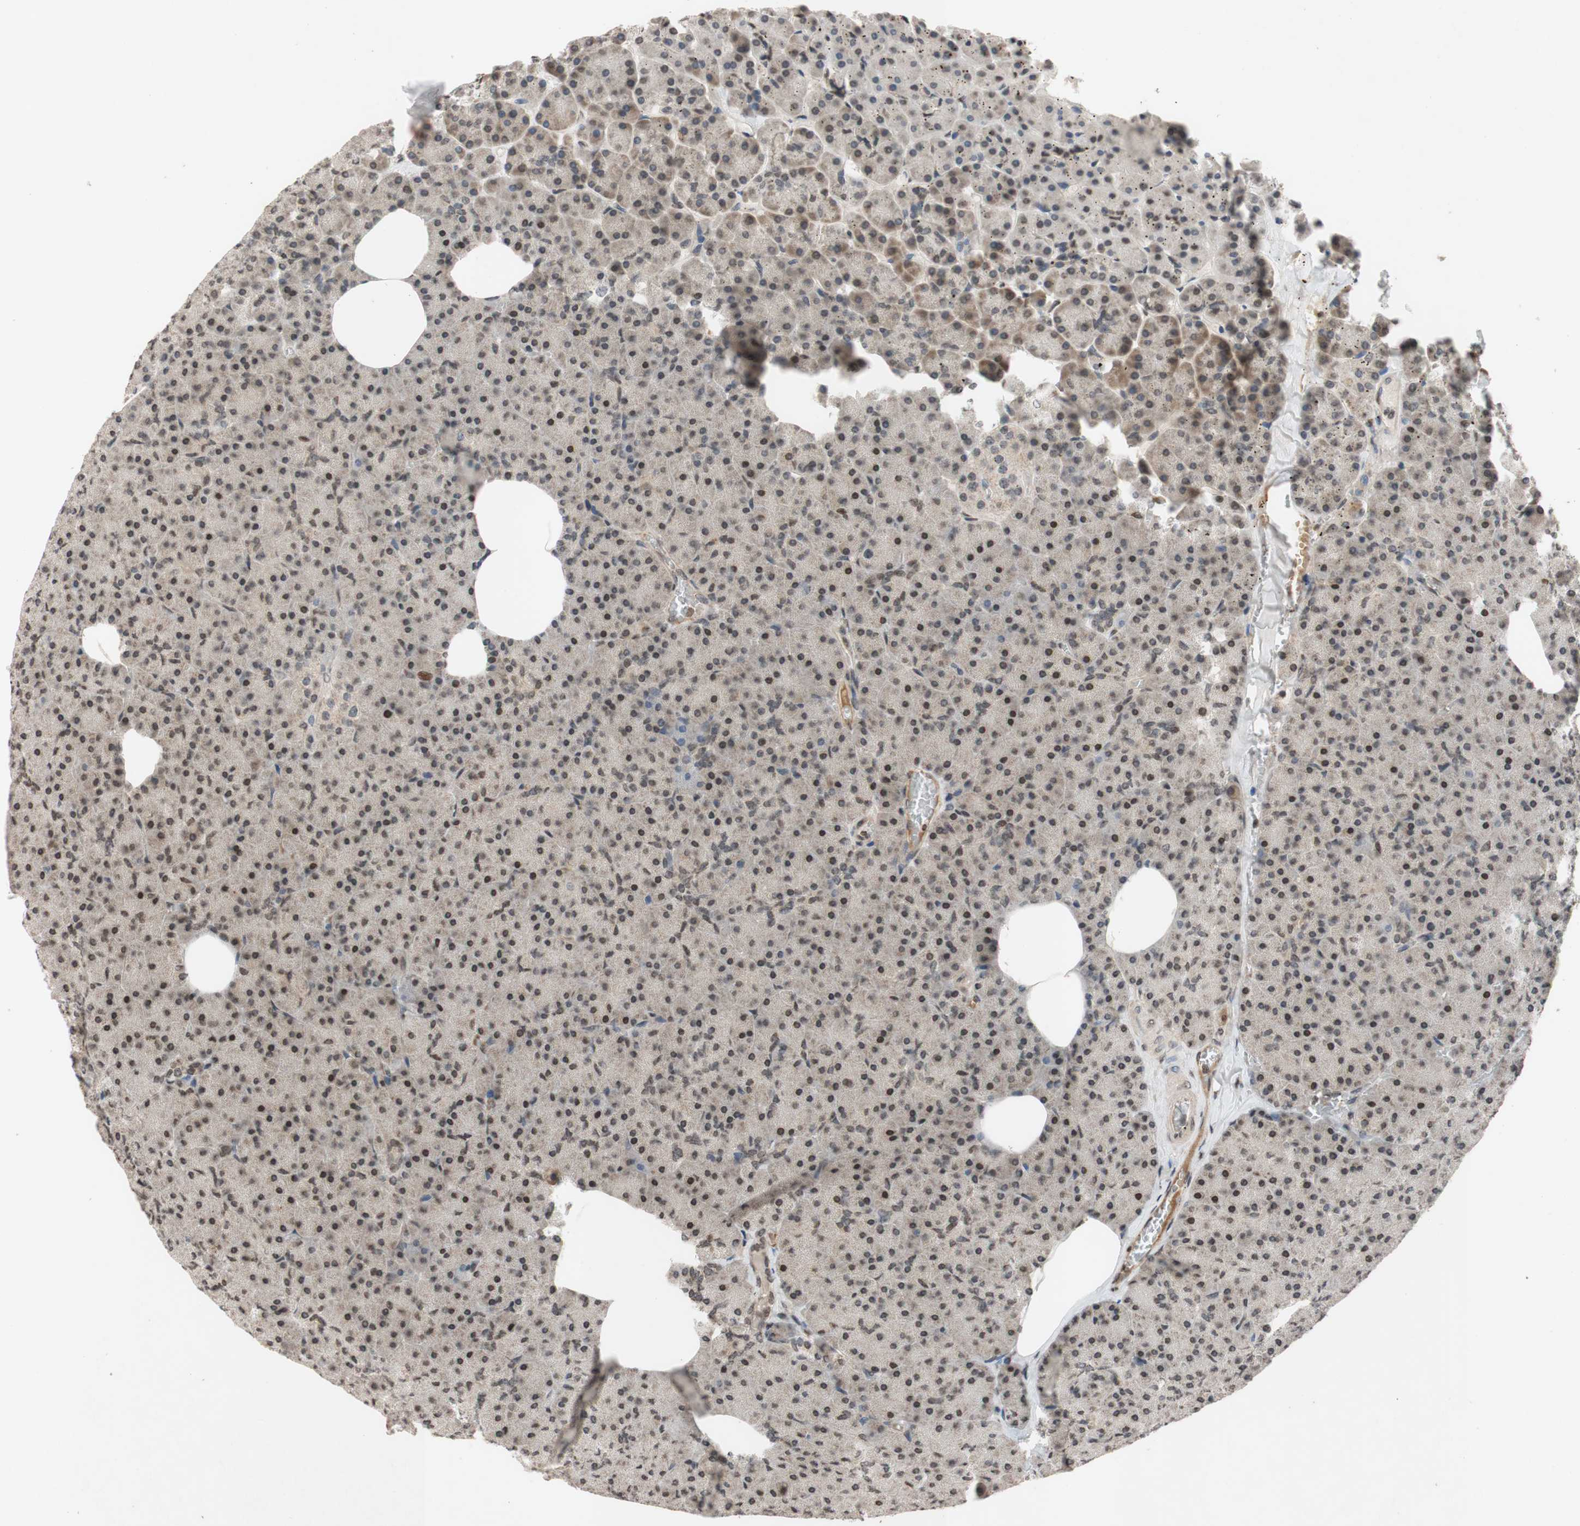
{"staining": {"intensity": "moderate", "quantity": "25%-75%", "location": "nuclear"}, "tissue": "pancreas", "cell_type": "Exocrine glandular cells", "image_type": "normal", "snomed": [{"axis": "morphology", "description": "Normal tissue, NOS"}, {"axis": "topography", "description": "Pancreas"}], "caption": "The micrograph demonstrates staining of normal pancreas, revealing moderate nuclear protein expression (brown color) within exocrine glandular cells.", "gene": "MCM6", "patient": {"sex": "female", "age": 35}}